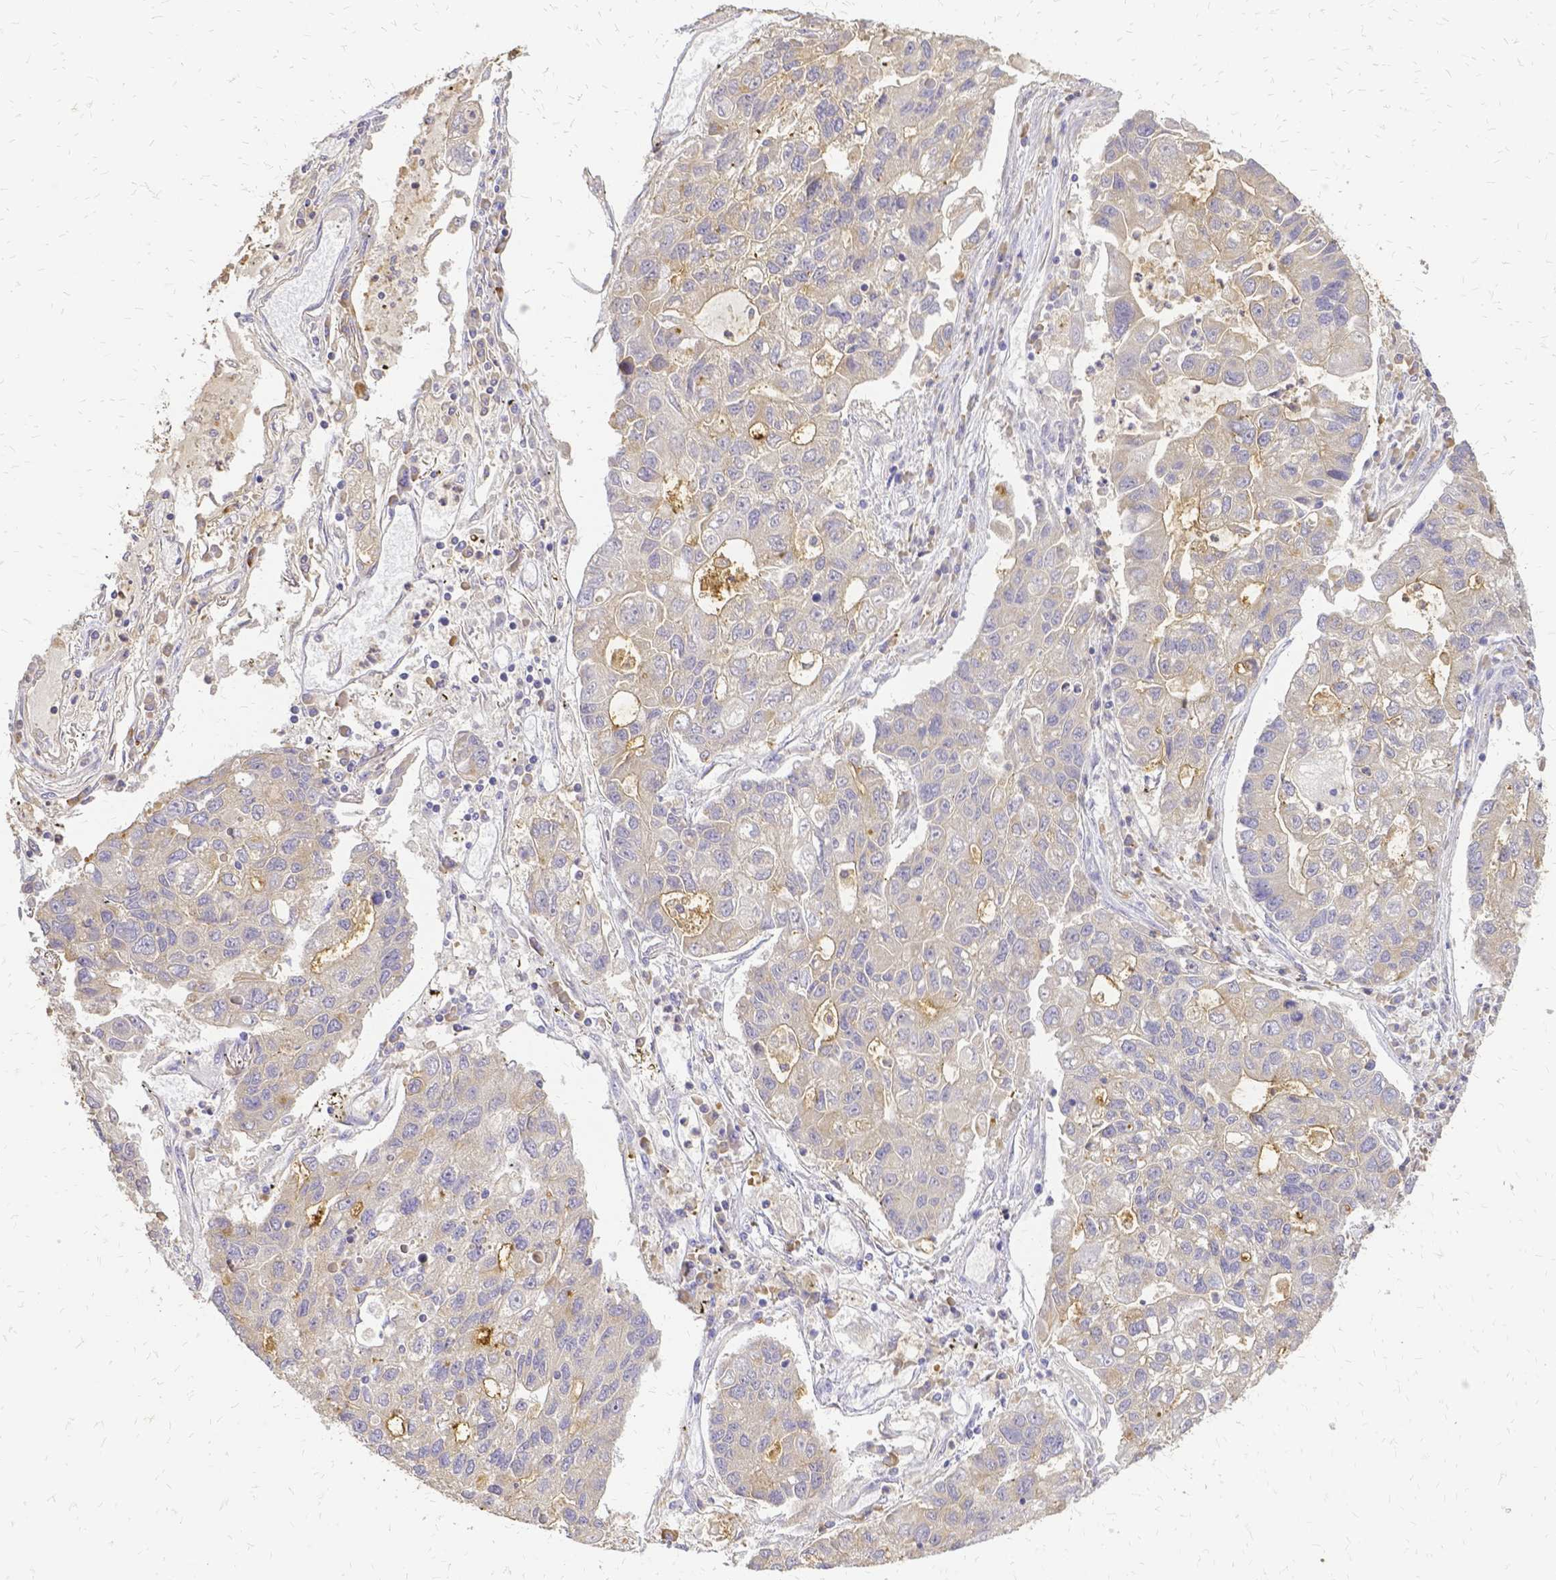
{"staining": {"intensity": "moderate", "quantity": "<25%", "location": "cytoplasmic/membranous"}, "tissue": "lung cancer", "cell_type": "Tumor cells", "image_type": "cancer", "snomed": [{"axis": "morphology", "description": "Adenocarcinoma, NOS"}, {"axis": "topography", "description": "Bronchus"}, {"axis": "topography", "description": "Lung"}], "caption": "Protein staining demonstrates moderate cytoplasmic/membranous expression in about <25% of tumor cells in adenocarcinoma (lung). (brown staining indicates protein expression, while blue staining denotes nuclei).", "gene": "CIB1", "patient": {"sex": "female", "age": 51}}